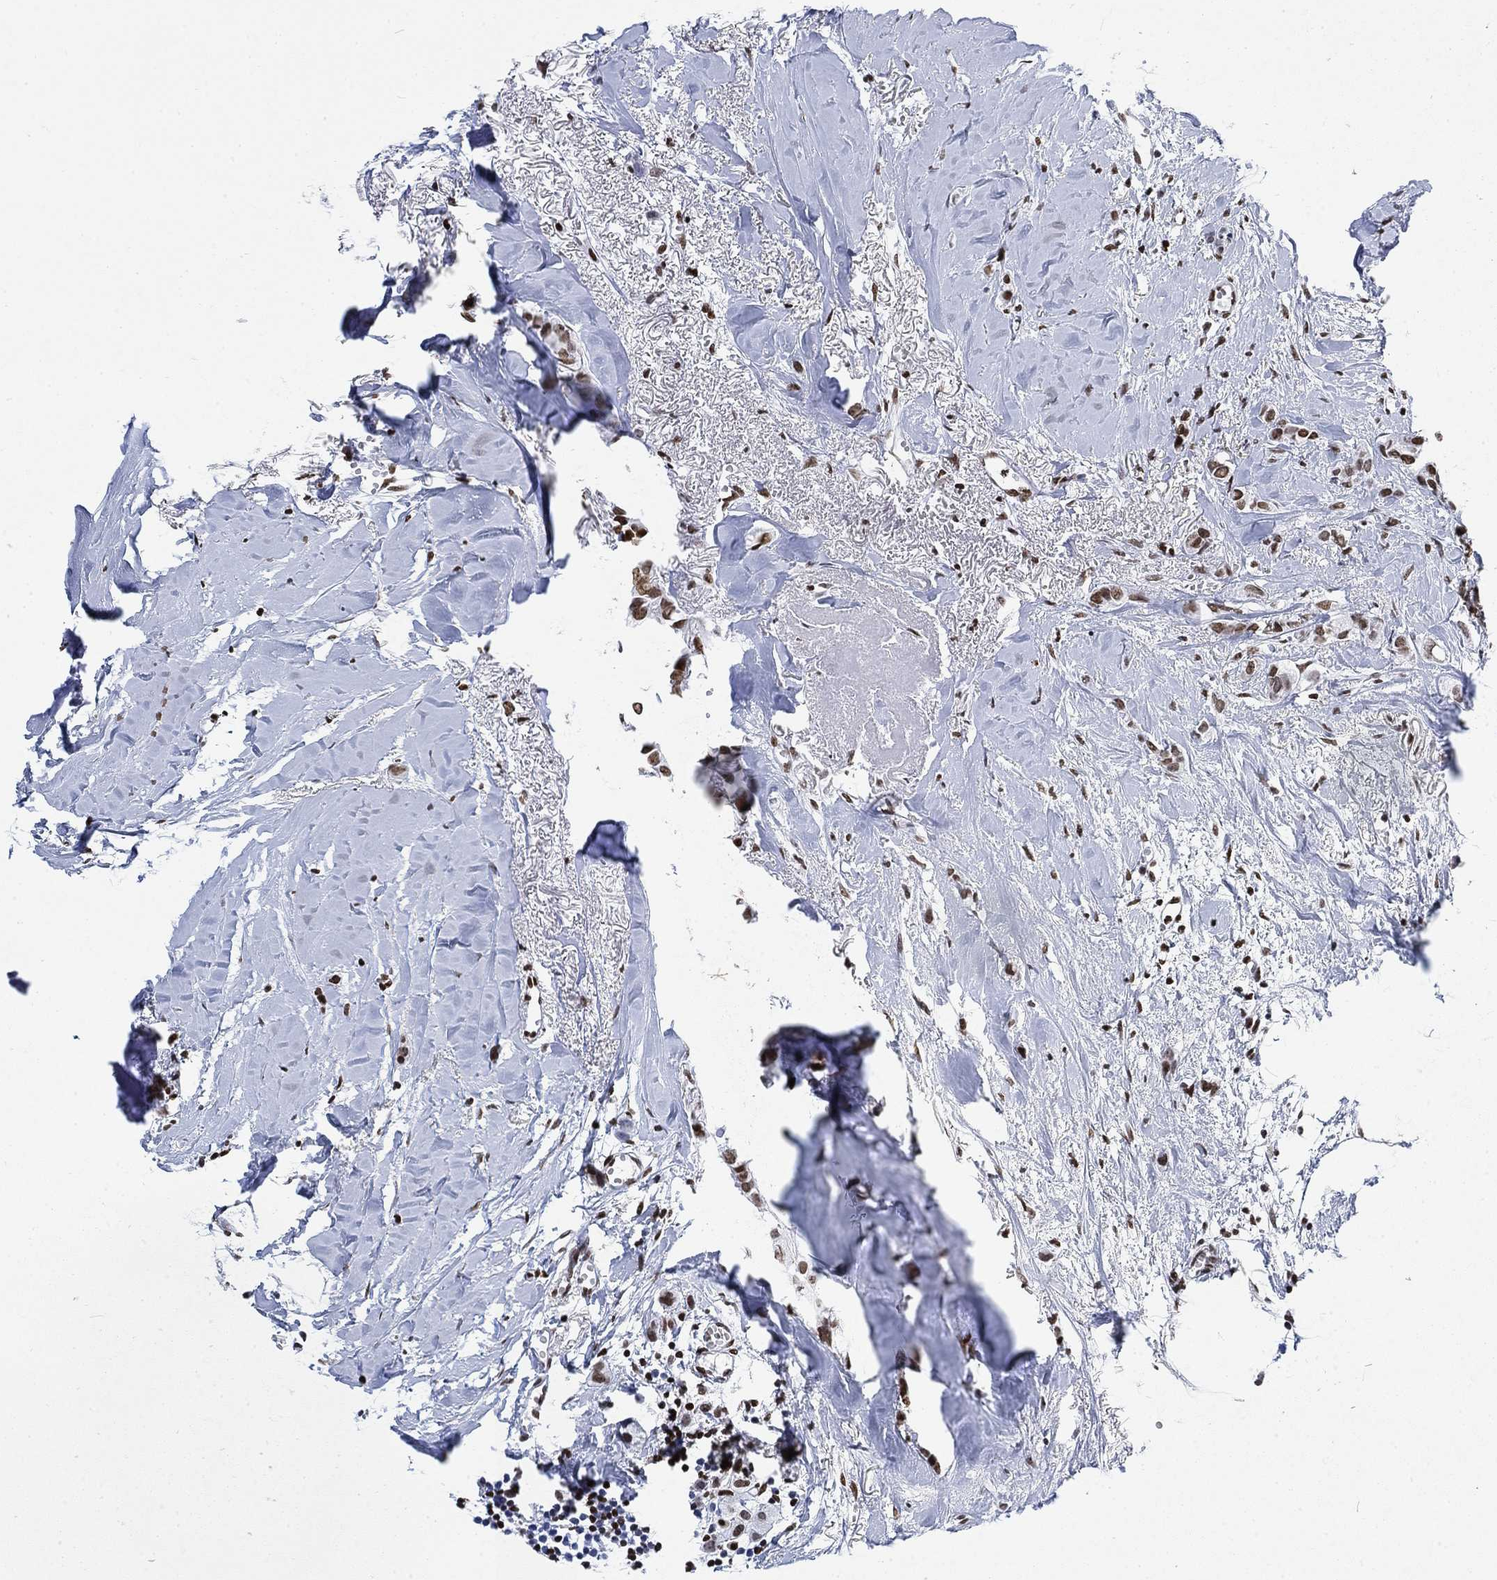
{"staining": {"intensity": "moderate", "quantity": ">75%", "location": "nuclear"}, "tissue": "breast cancer", "cell_type": "Tumor cells", "image_type": "cancer", "snomed": [{"axis": "morphology", "description": "Duct carcinoma"}, {"axis": "topography", "description": "Breast"}], "caption": "Moderate nuclear staining is present in about >75% of tumor cells in breast infiltrating ductal carcinoma. (DAB IHC, brown staining for protein, blue staining for nuclei).", "gene": "H1-10", "patient": {"sex": "female", "age": 85}}